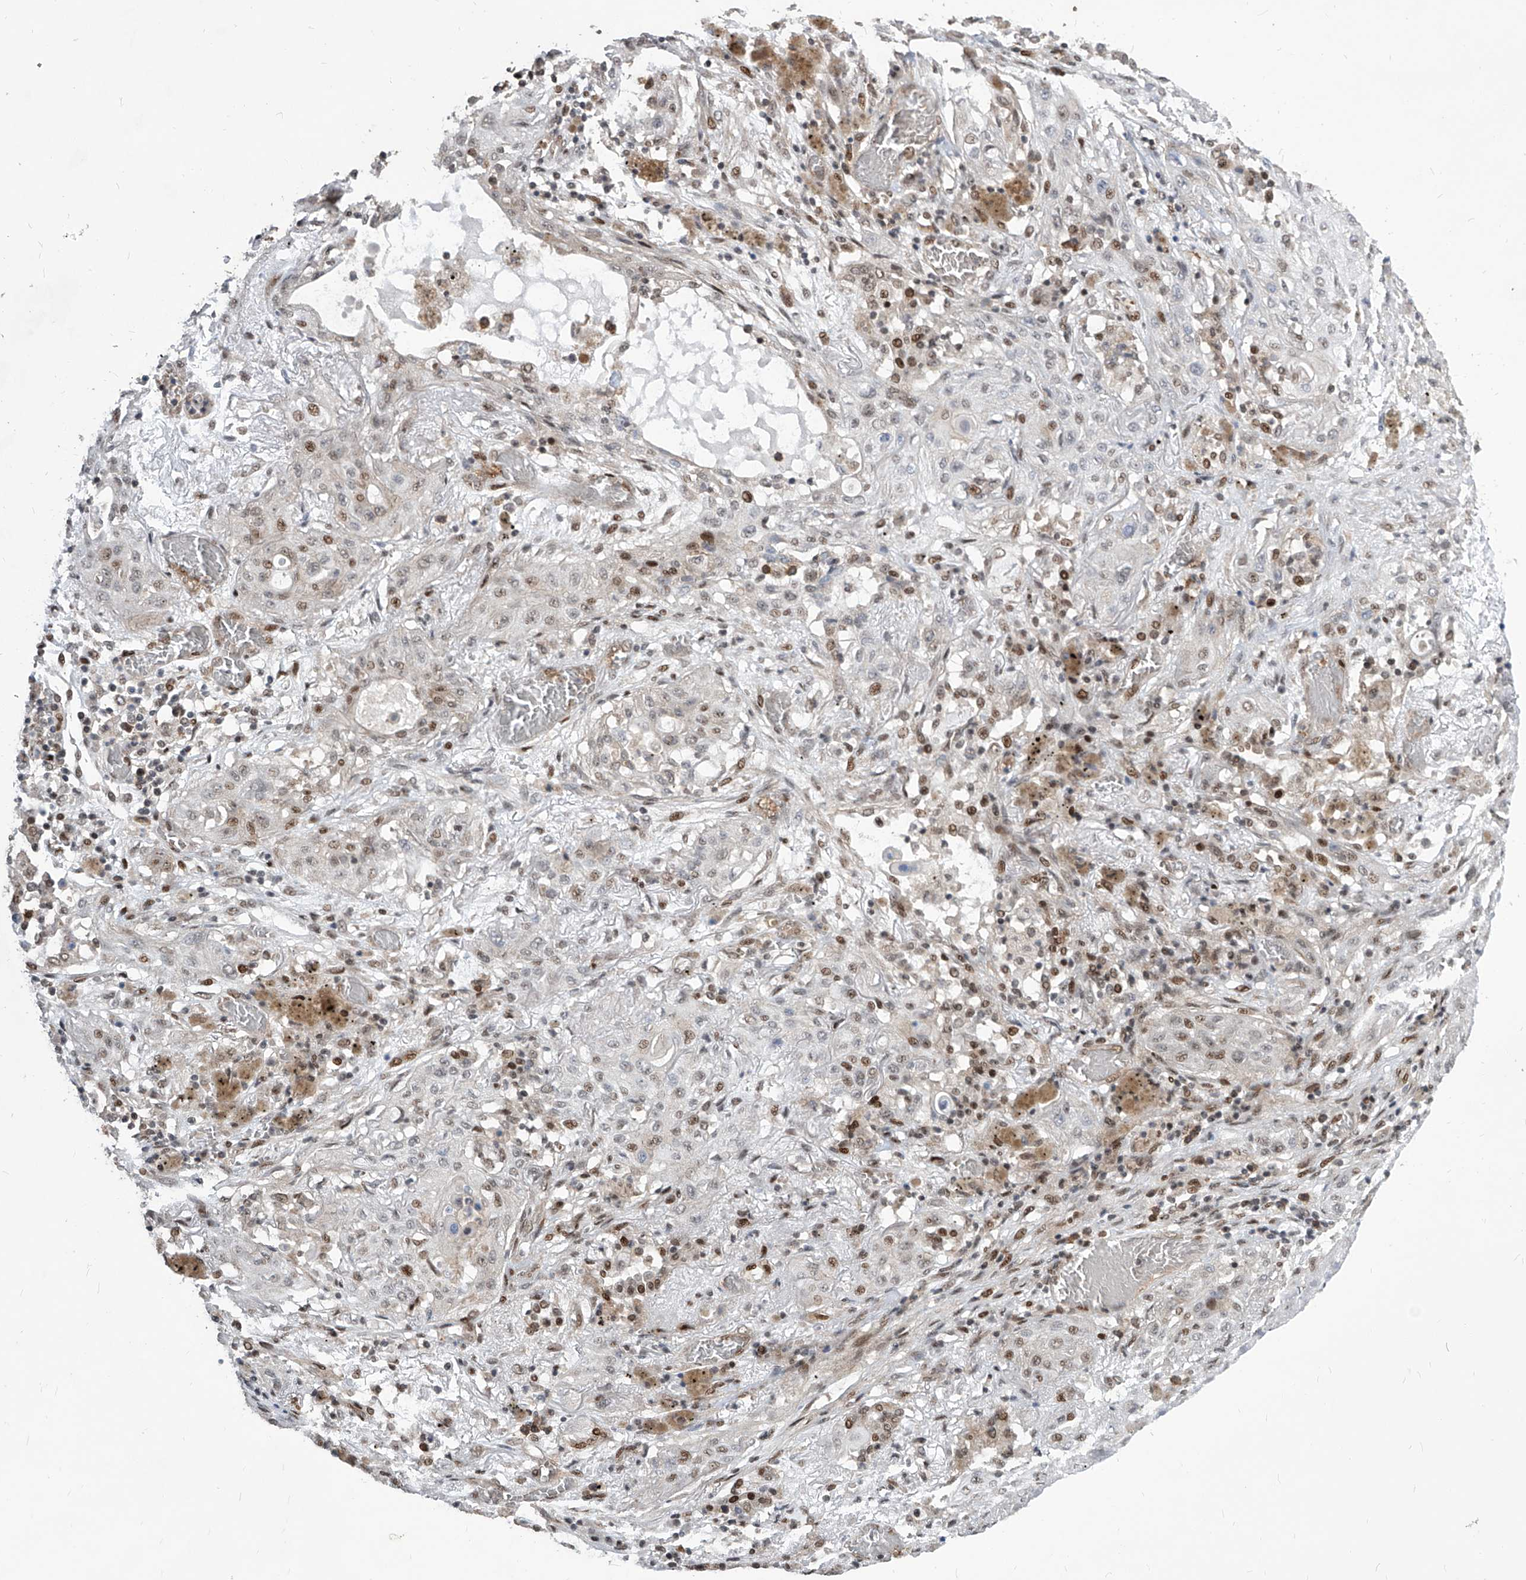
{"staining": {"intensity": "weak", "quantity": "25%-75%", "location": "nuclear"}, "tissue": "lung cancer", "cell_type": "Tumor cells", "image_type": "cancer", "snomed": [{"axis": "morphology", "description": "Squamous cell carcinoma, NOS"}, {"axis": "topography", "description": "Lung"}], "caption": "A brown stain labels weak nuclear expression of a protein in human lung cancer (squamous cell carcinoma) tumor cells.", "gene": "IRF2", "patient": {"sex": "female", "age": 47}}